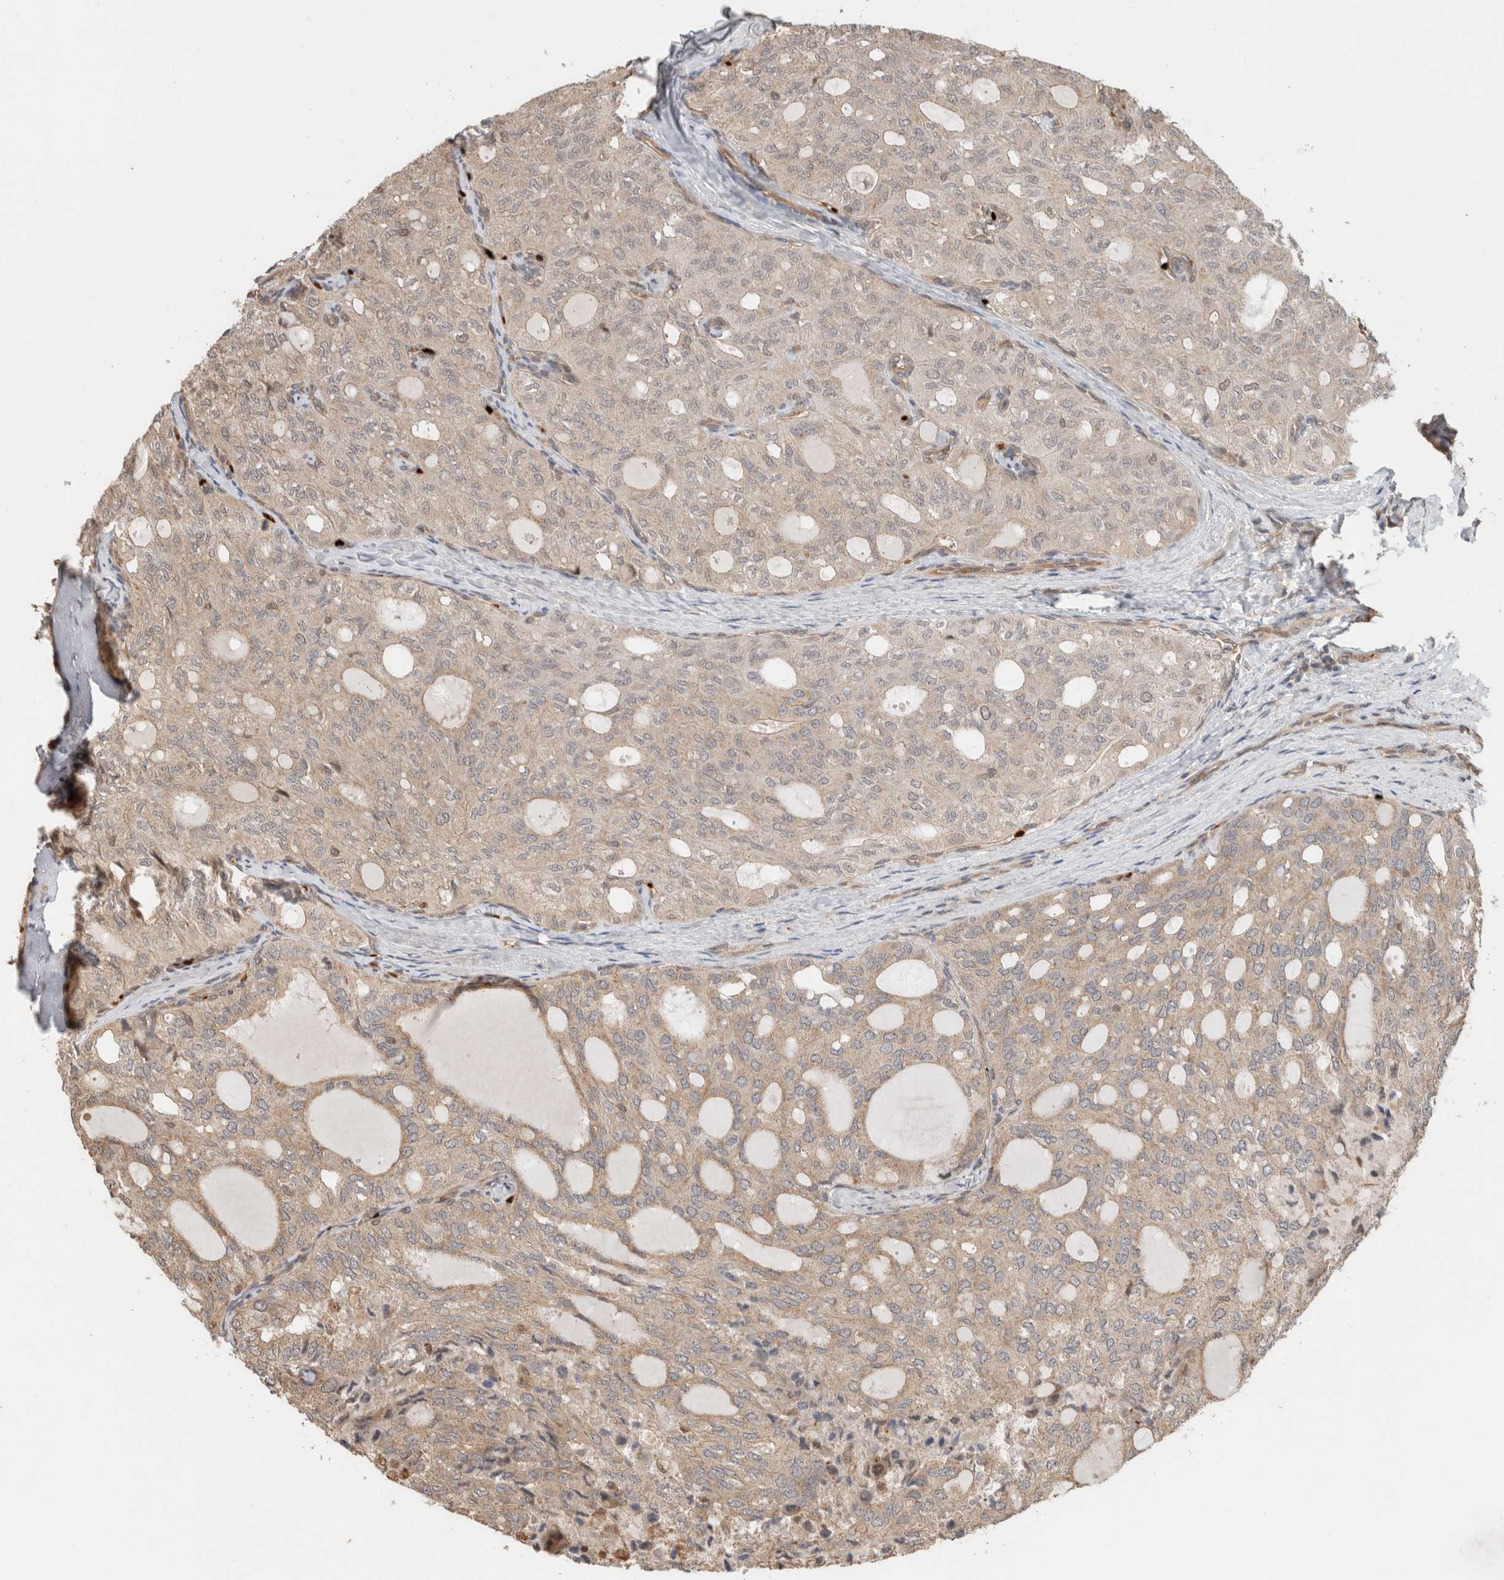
{"staining": {"intensity": "weak", "quantity": "25%-75%", "location": "cytoplasmic/membranous"}, "tissue": "thyroid cancer", "cell_type": "Tumor cells", "image_type": "cancer", "snomed": [{"axis": "morphology", "description": "Follicular adenoma carcinoma, NOS"}, {"axis": "topography", "description": "Thyroid gland"}], "caption": "Immunohistochemical staining of human thyroid follicular adenoma carcinoma shows low levels of weak cytoplasmic/membranous expression in approximately 25%-75% of tumor cells.", "gene": "OTUD6B", "patient": {"sex": "male", "age": 75}}